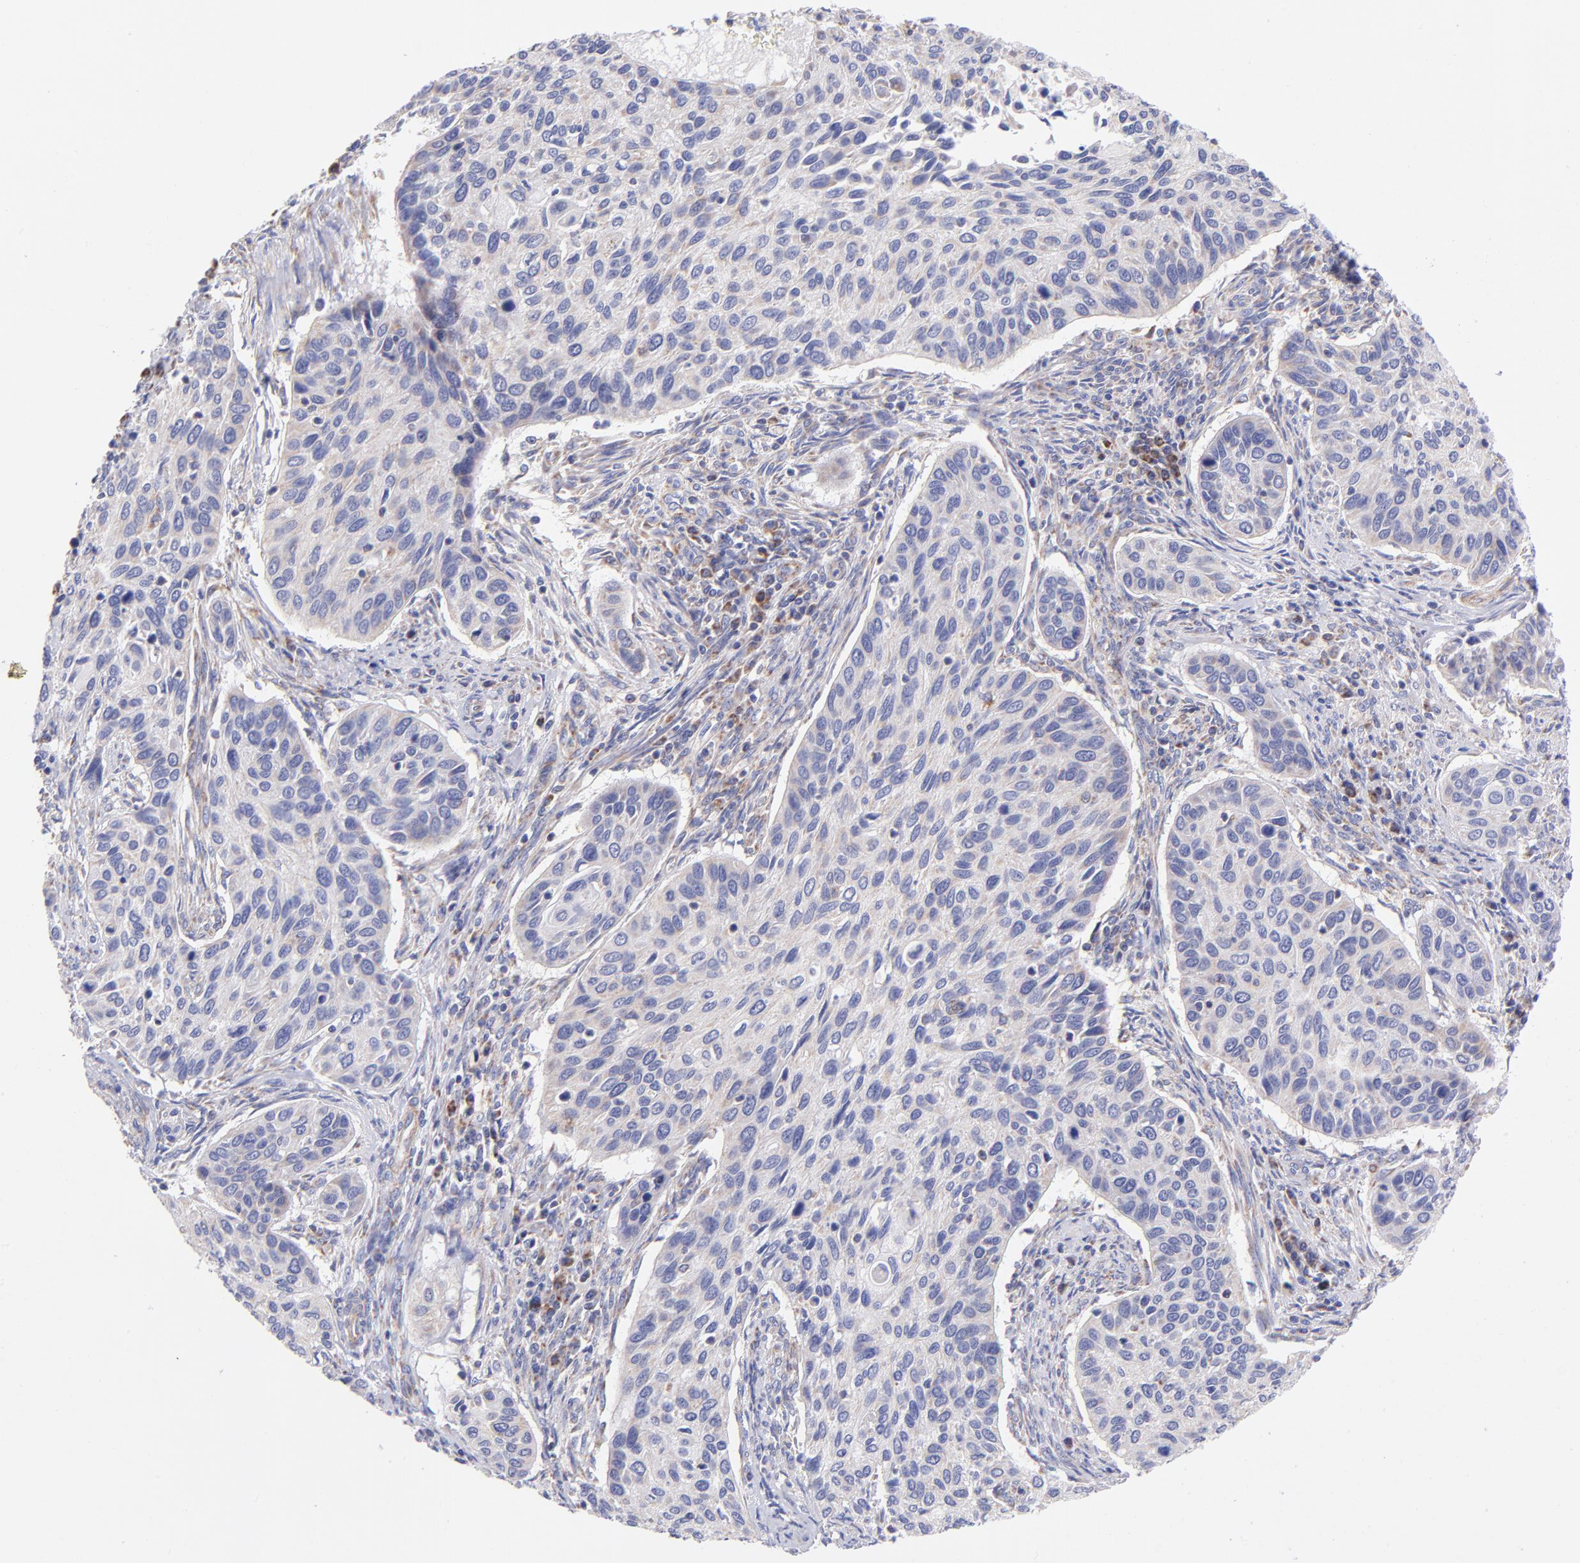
{"staining": {"intensity": "weak", "quantity": "<25%", "location": "cytoplasmic/membranous"}, "tissue": "cervical cancer", "cell_type": "Tumor cells", "image_type": "cancer", "snomed": [{"axis": "morphology", "description": "Squamous cell carcinoma, NOS"}, {"axis": "topography", "description": "Cervix"}], "caption": "The micrograph shows no significant expression in tumor cells of cervical cancer (squamous cell carcinoma). Nuclei are stained in blue.", "gene": "NDUFB7", "patient": {"sex": "female", "age": 57}}